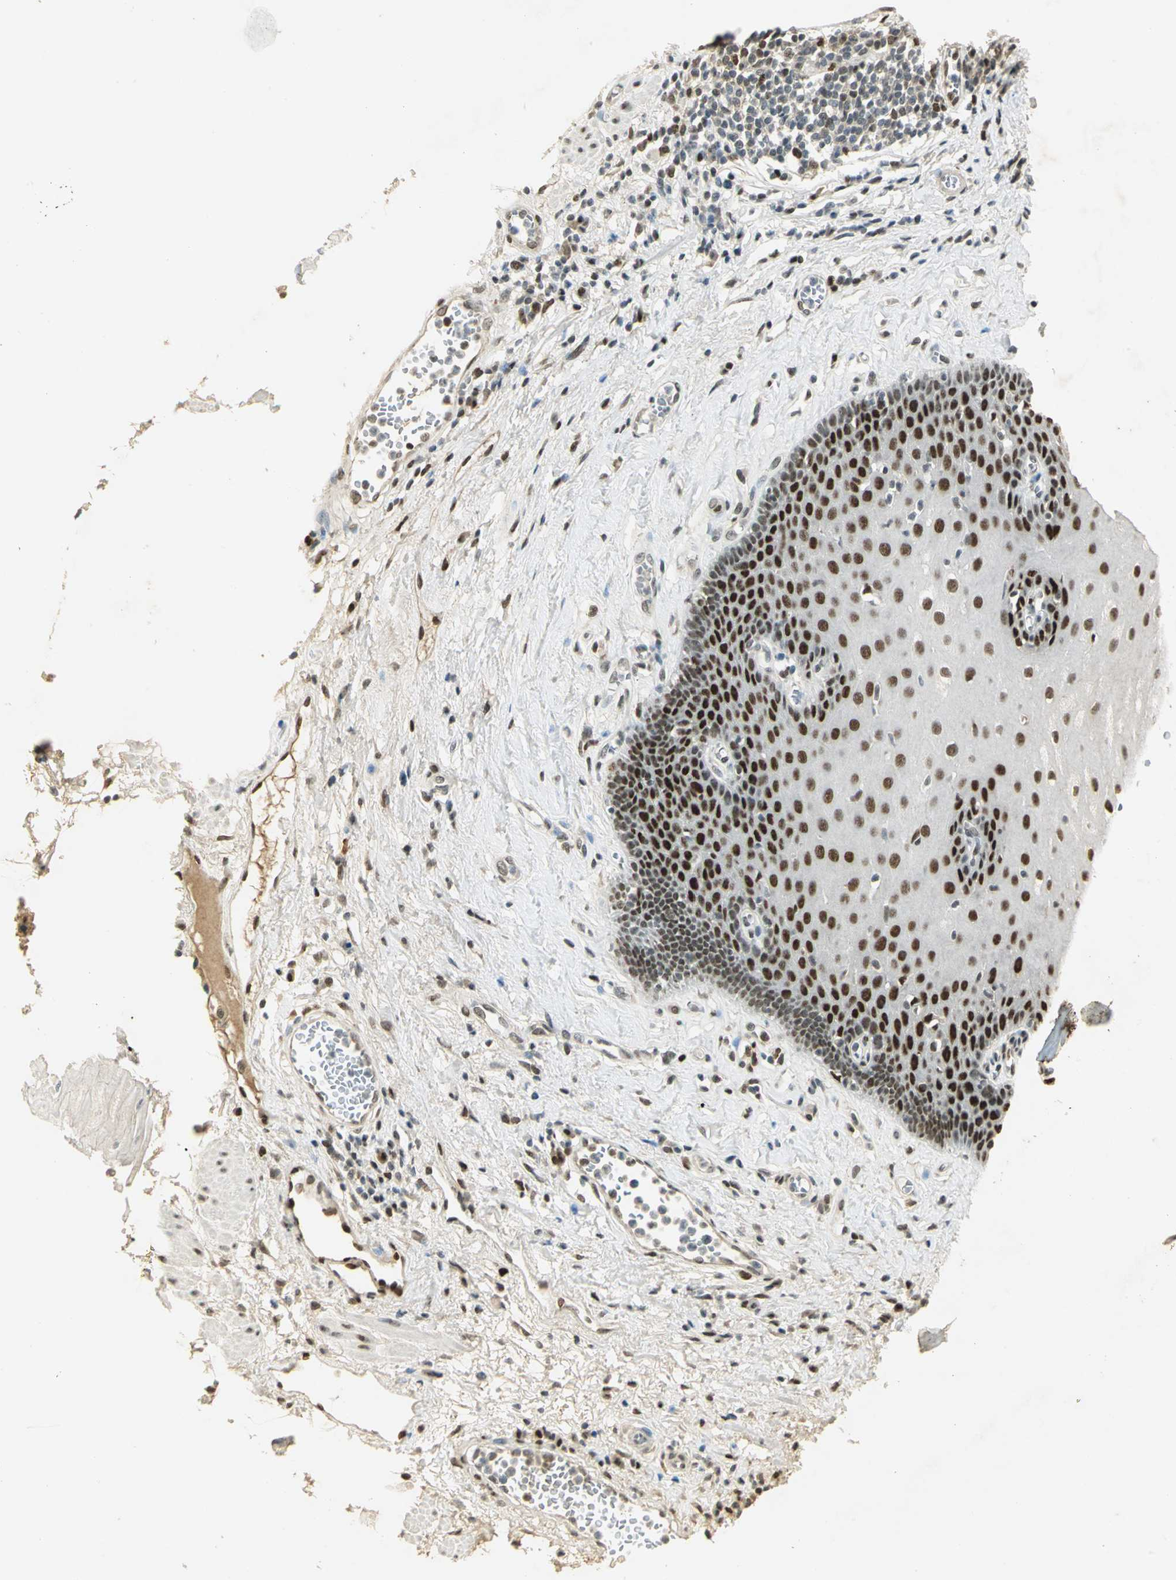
{"staining": {"intensity": "strong", "quantity": ">75%", "location": "nuclear"}, "tissue": "esophagus", "cell_type": "Squamous epithelial cells", "image_type": "normal", "snomed": [{"axis": "morphology", "description": "Normal tissue, NOS"}, {"axis": "morphology", "description": "Squamous cell carcinoma, NOS"}, {"axis": "topography", "description": "Esophagus"}], "caption": "The histopathology image demonstrates immunohistochemical staining of unremarkable esophagus. There is strong nuclear positivity is seen in approximately >75% of squamous epithelial cells.", "gene": "AK6", "patient": {"sex": "male", "age": 65}}